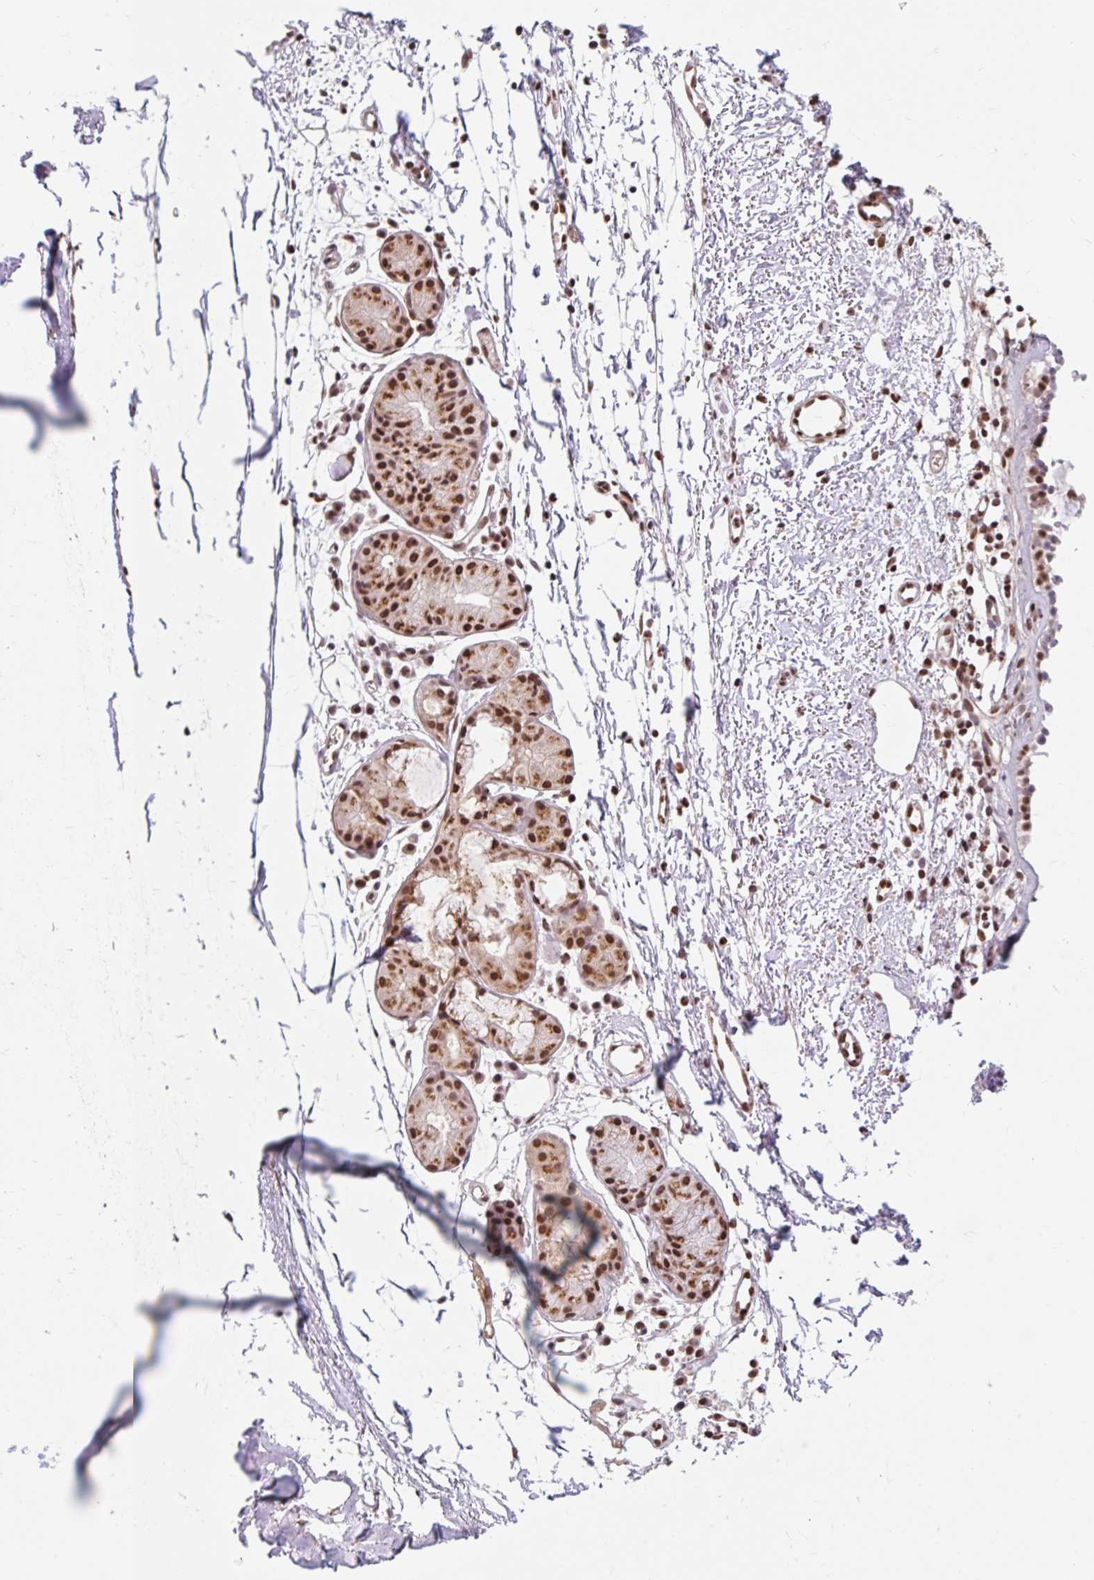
{"staining": {"intensity": "weak", "quantity": ">75%", "location": "nuclear"}, "tissue": "adipose tissue", "cell_type": "Adipocytes", "image_type": "normal", "snomed": [{"axis": "morphology", "description": "Normal tissue, NOS"}, {"axis": "topography", "description": "Cartilage tissue"}, {"axis": "topography", "description": "Nasopharynx"}], "caption": "IHC of unremarkable adipose tissue exhibits low levels of weak nuclear staining in approximately >75% of adipocytes. The protein of interest is shown in brown color, while the nuclei are stained blue.", "gene": "BICRA", "patient": {"sex": "male", "age": 56}}